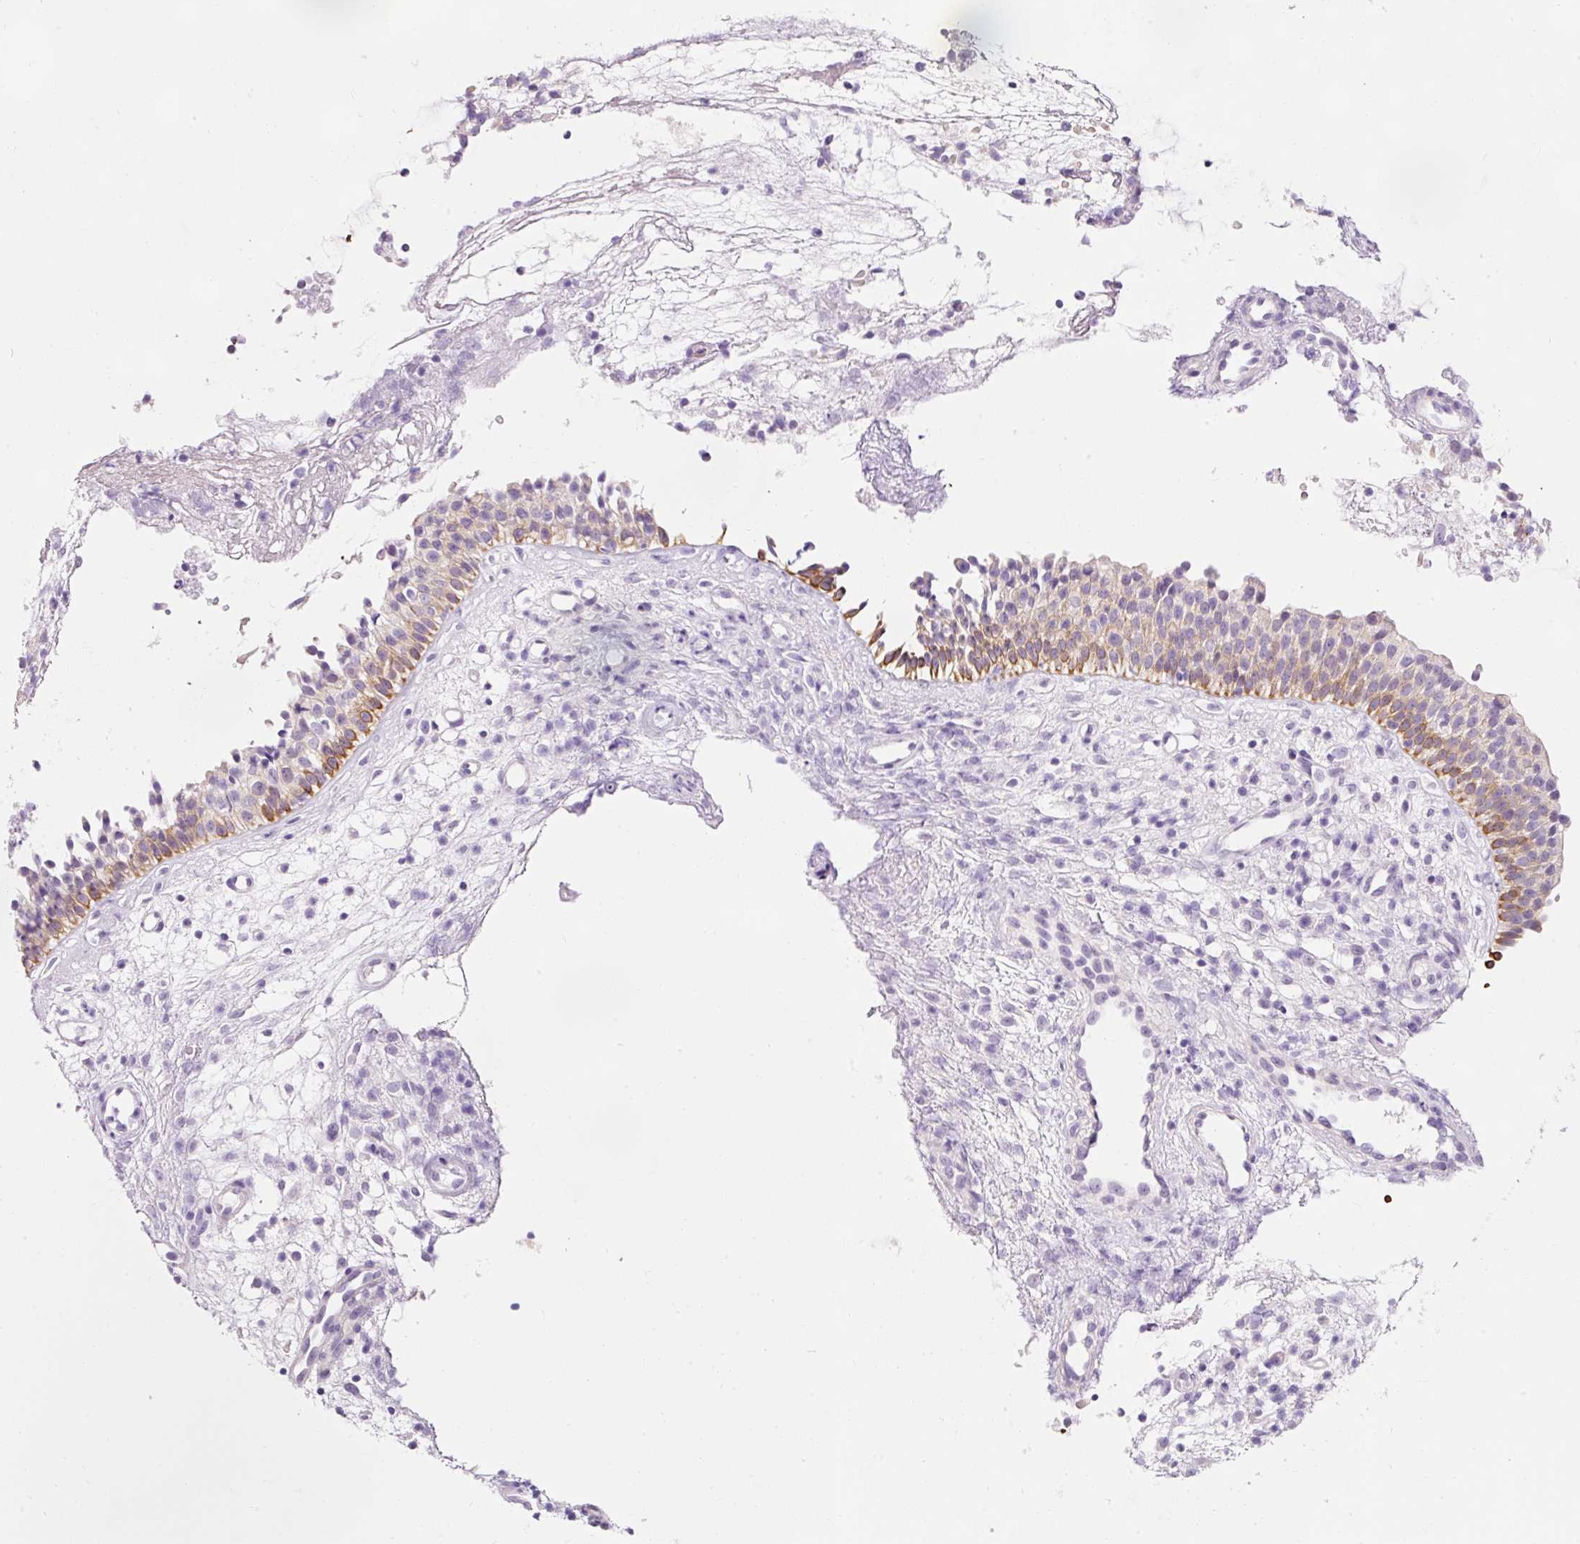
{"staining": {"intensity": "moderate", "quantity": "25%-75%", "location": "cytoplasmic/membranous"}, "tissue": "nasopharynx", "cell_type": "Respiratory epithelial cells", "image_type": "normal", "snomed": [{"axis": "morphology", "description": "Normal tissue, NOS"}, {"axis": "topography", "description": "Nasopharynx"}], "caption": "Protein staining reveals moderate cytoplasmic/membranous staining in approximately 25%-75% of respiratory epithelial cells in benign nasopharynx. (IHC, brightfield microscopy, high magnification).", "gene": "DHRS11", "patient": {"sex": "male", "age": 21}}